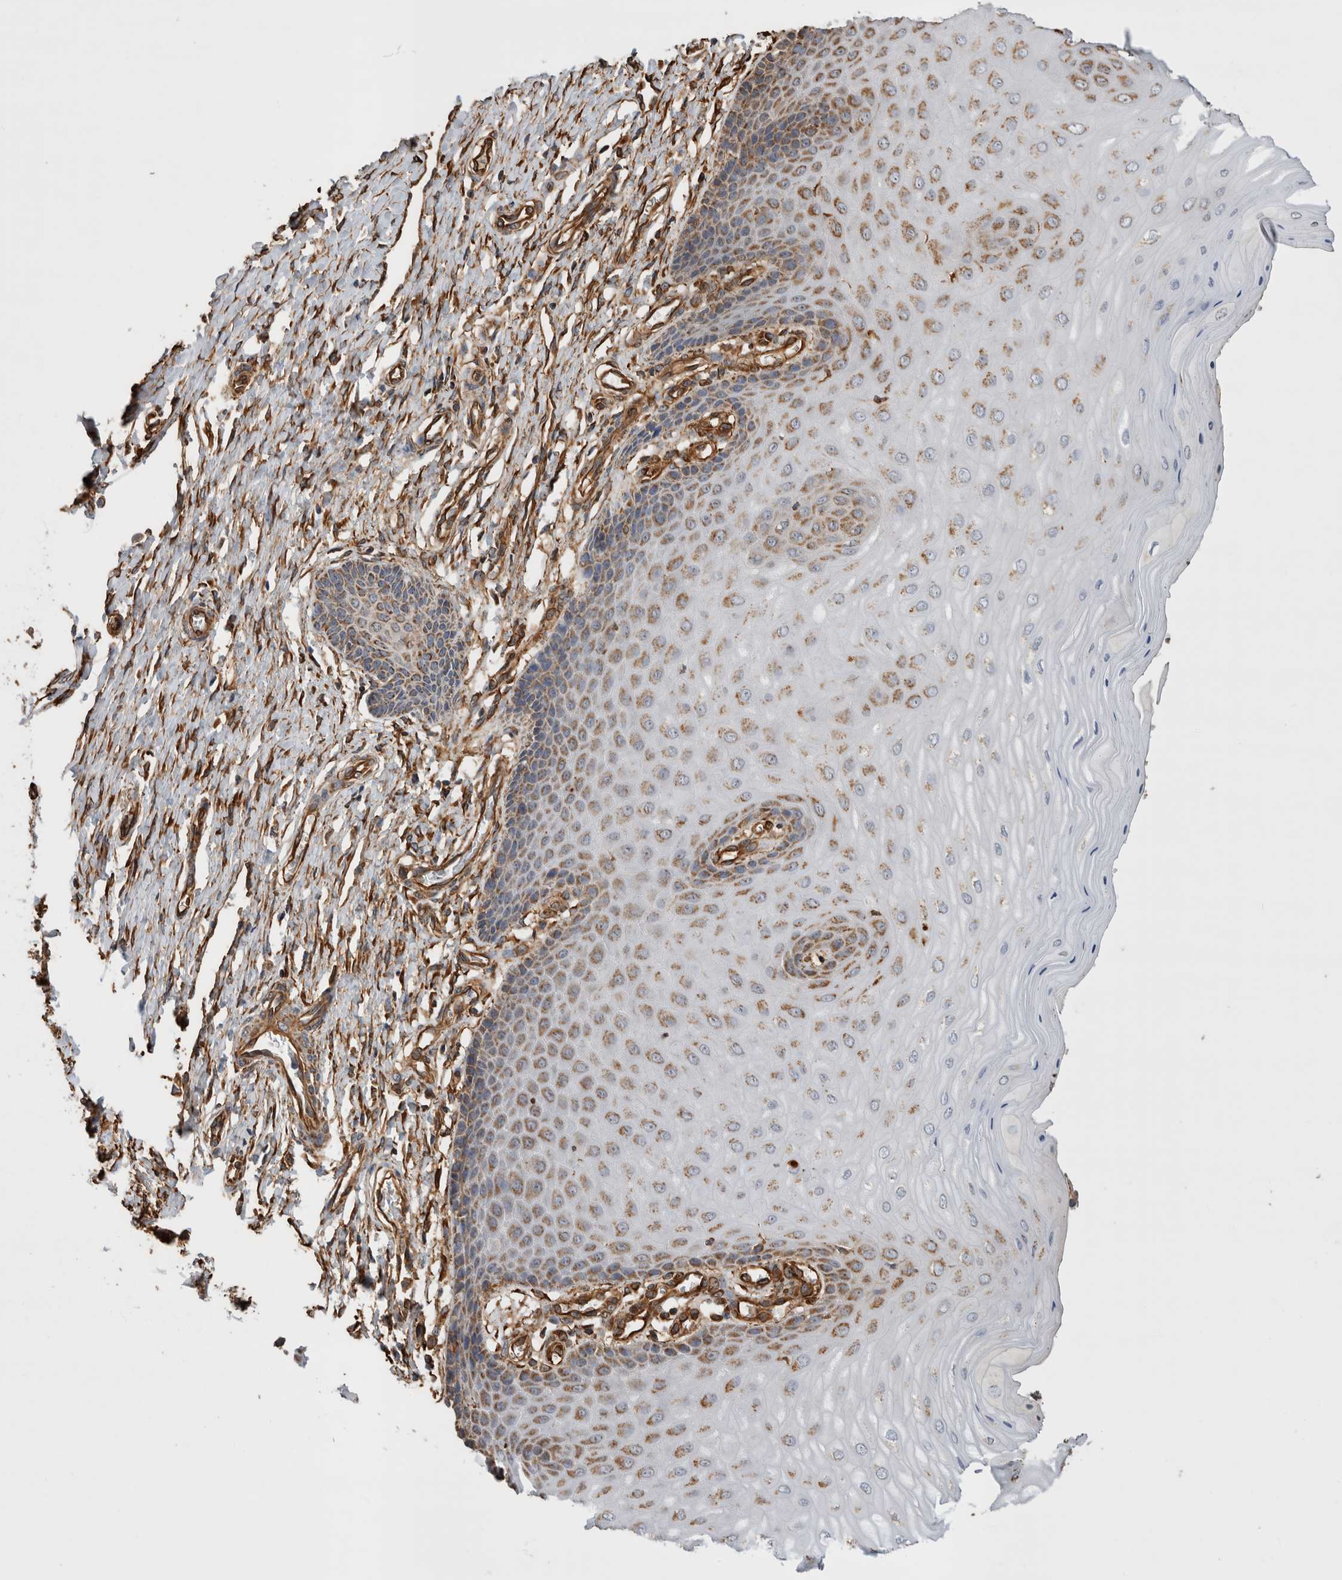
{"staining": {"intensity": "moderate", "quantity": ">75%", "location": "cytoplasmic/membranous"}, "tissue": "cervix", "cell_type": "Glandular cells", "image_type": "normal", "snomed": [{"axis": "morphology", "description": "Normal tissue, NOS"}, {"axis": "topography", "description": "Cervix"}], "caption": "A photomicrograph of human cervix stained for a protein exhibits moderate cytoplasmic/membranous brown staining in glandular cells. (DAB IHC with brightfield microscopy, high magnification).", "gene": "ZNF397", "patient": {"sex": "female", "age": 55}}